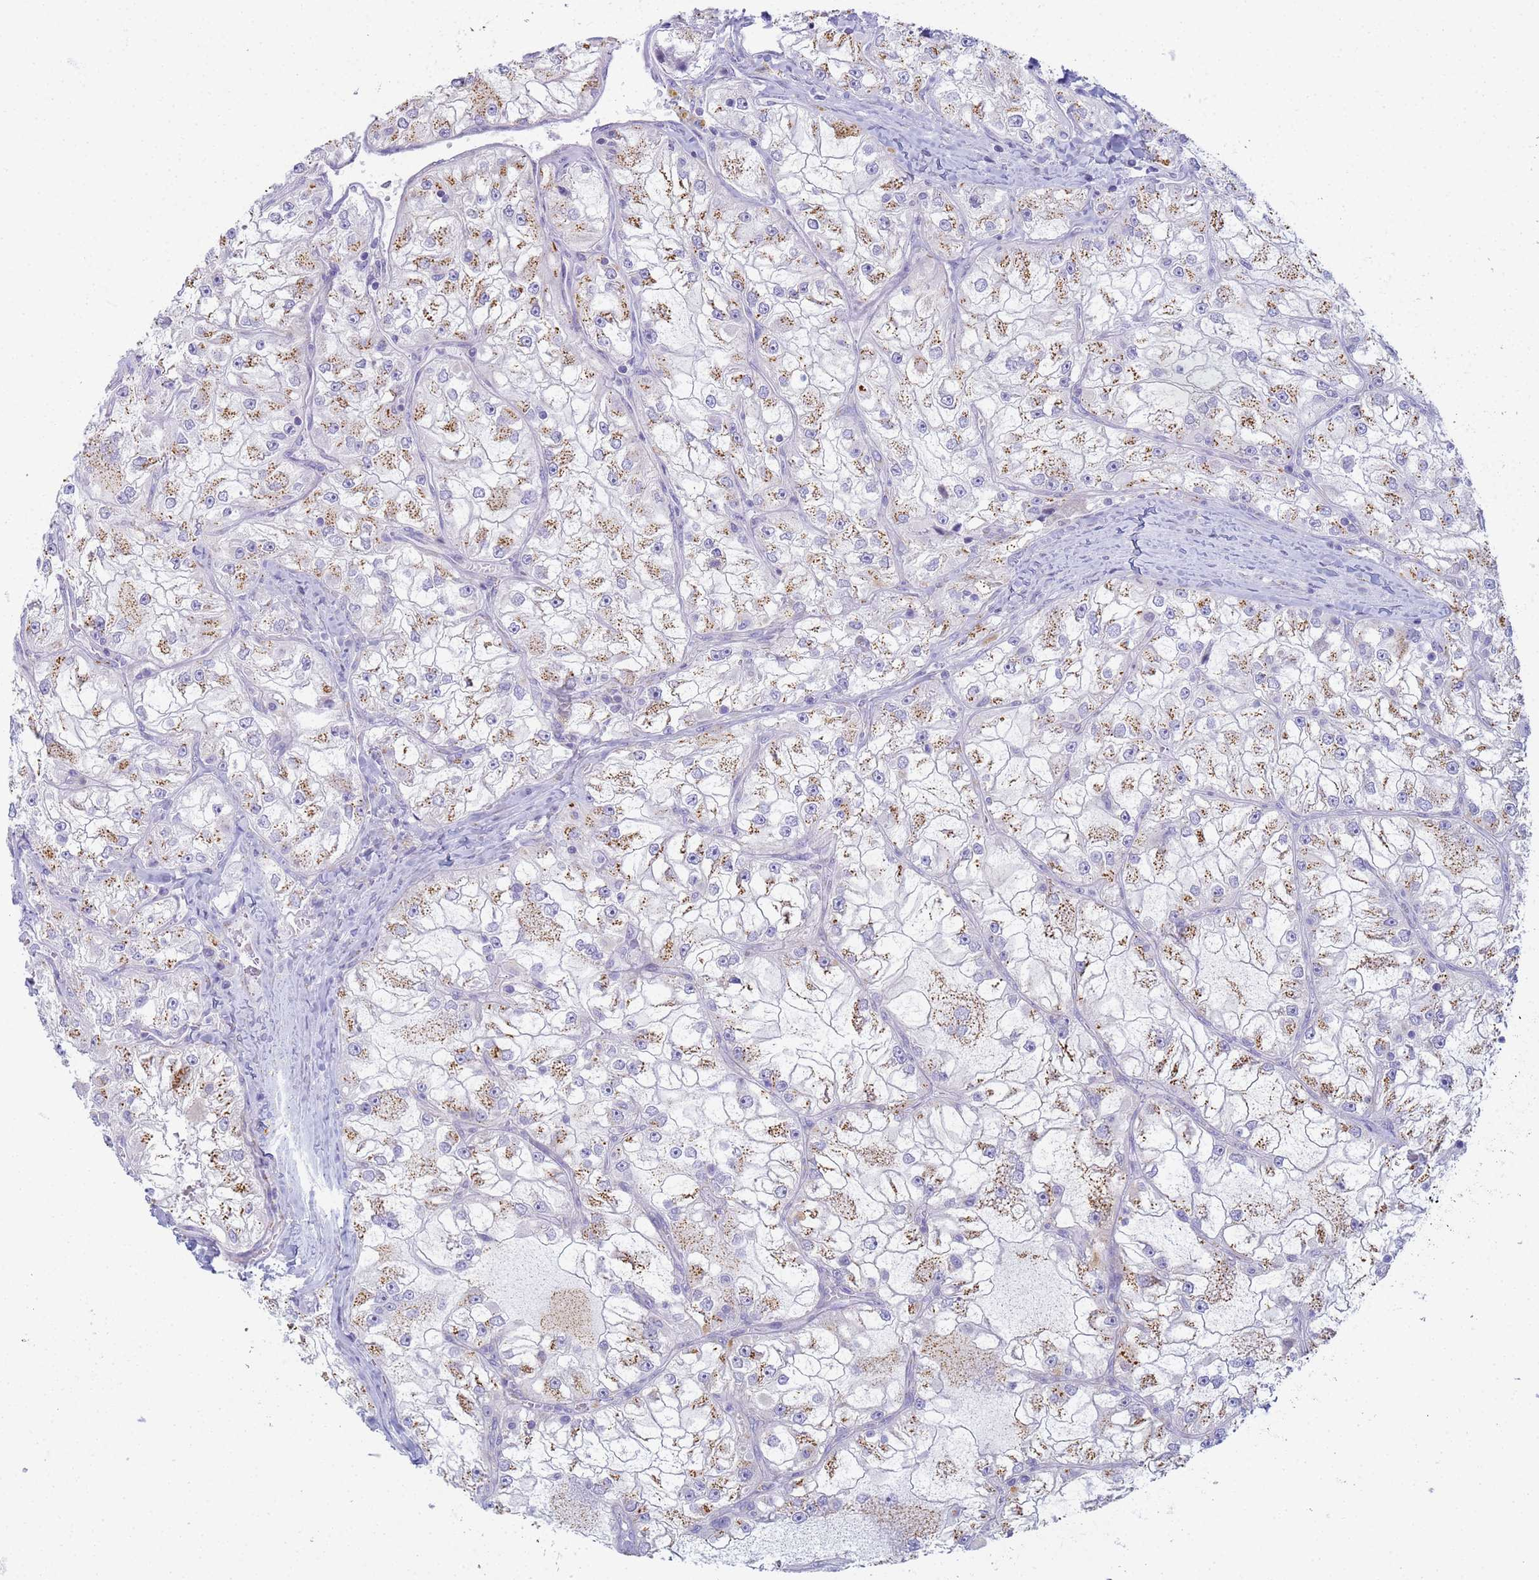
{"staining": {"intensity": "moderate", "quantity": "25%-75%", "location": "cytoplasmic/membranous"}, "tissue": "renal cancer", "cell_type": "Tumor cells", "image_type": "cancer", "snomed": [{"axis": "morphology", "description": "Adenocarcinoma, NOS"}, {"axis": "topography", "description": "Kidney"}], "caption": "The photomicrograph demonstrates immunohistochemical staining of renal cancer (adenocarcinoma). There is moderate cytoplasmic/membranous positivity is present in approximately 25%-75% of tumor cells.", "gene": "CR1", "patient": {"sex": "female", "age": 72}}